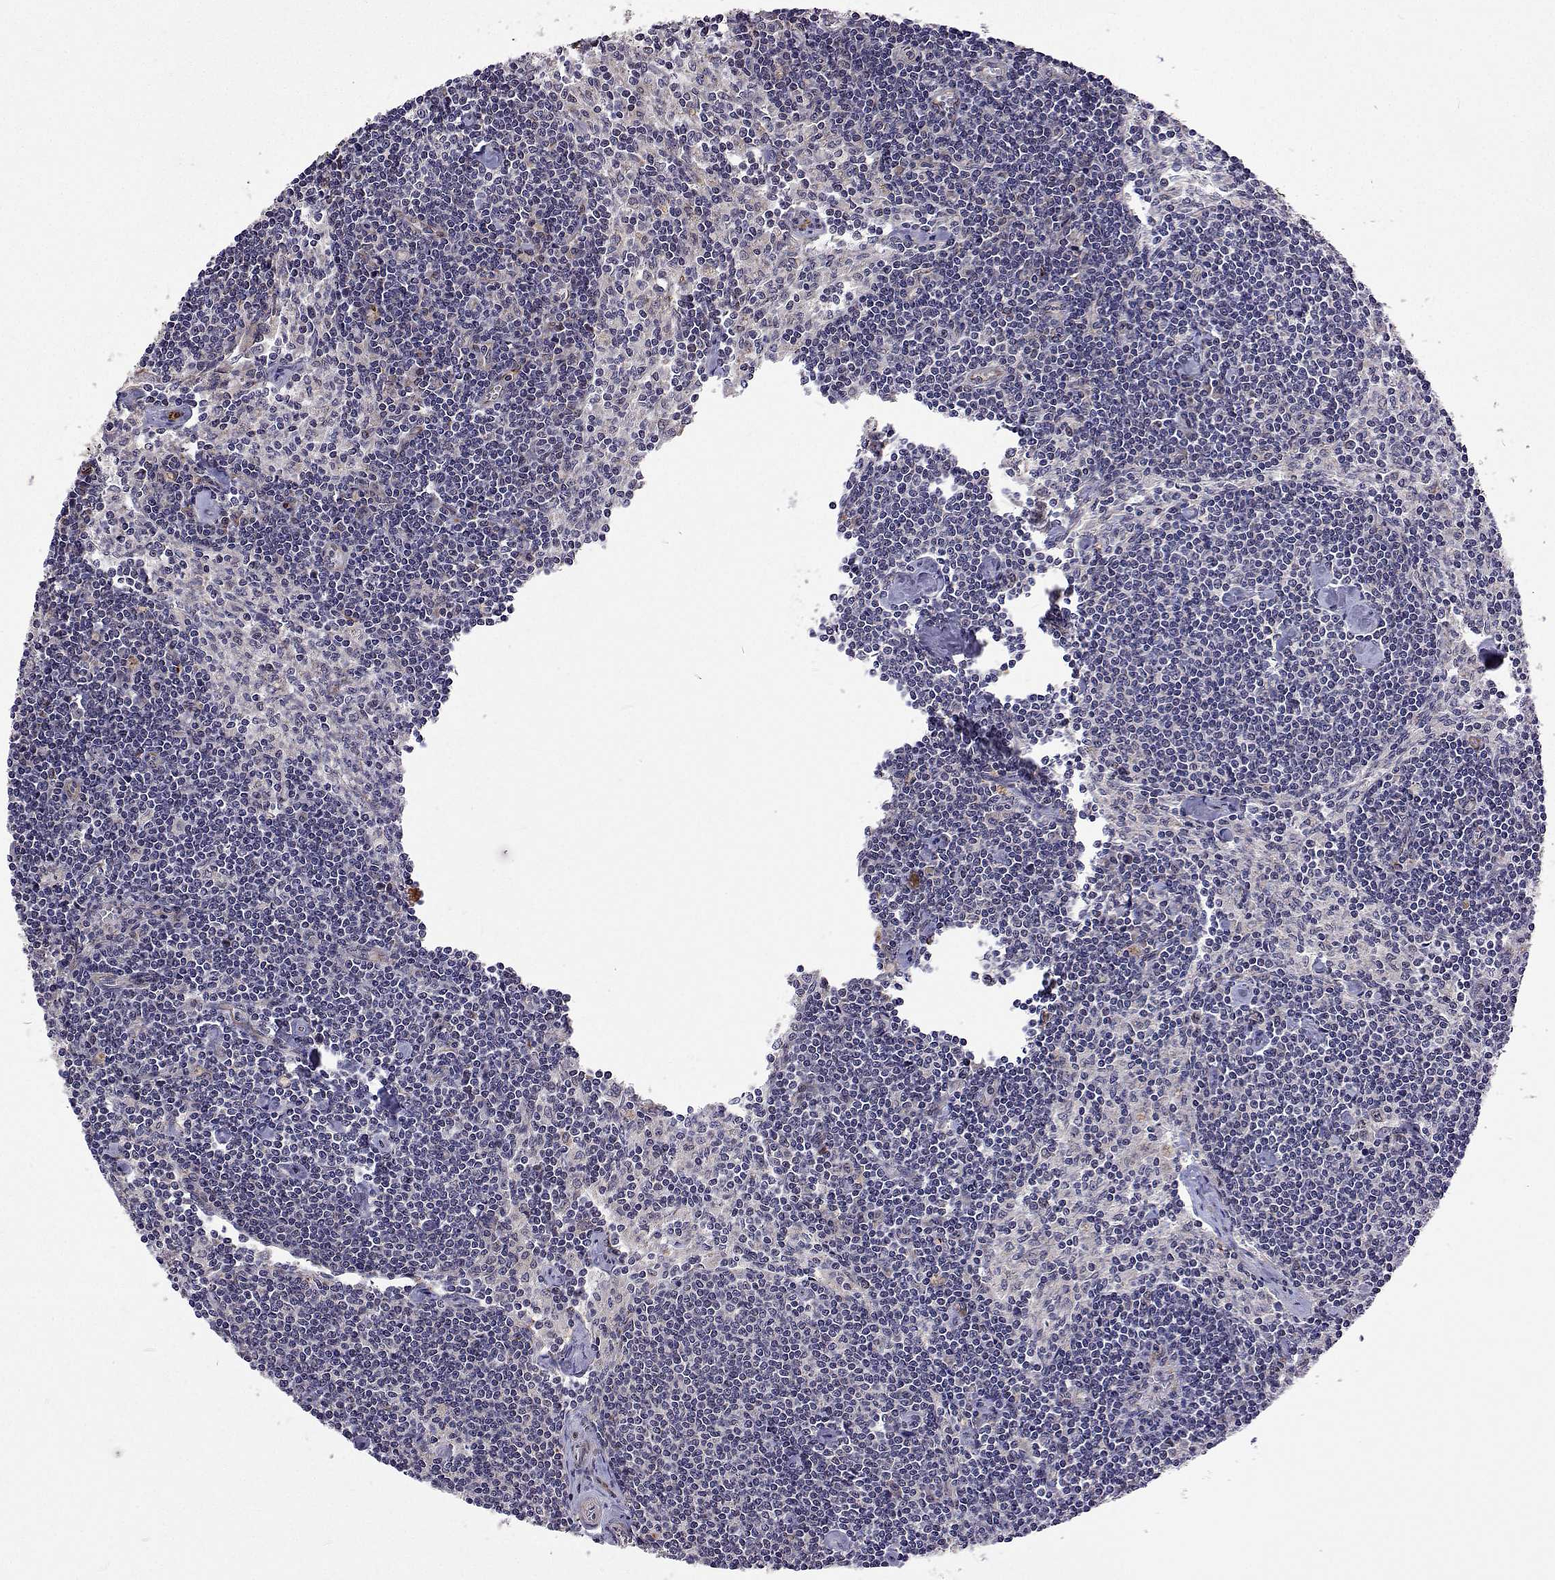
{"staining": {"intensity": "moderate", "quantity": "<25%", "location": "cytoplasmic/membranous"}, "tissue": "lymph node", "cell_type": "Germinal center cells", "image_type": "normal", "snomed": [{"axis": "morphology", "description": "Normal tissue, NOS"}, {"axis": "topography", "description": "Lymph node"}], "caption": "IHC of benign lymph node demonstrates low levels of moderate cytoplasmic/membranous staining in approximately <25% of germinal center cells. (Brightfield microscopy of DAB IHC at high magnification).", "gene": "DHTKD1", "patient": {"sex": "female", "age": 42}}